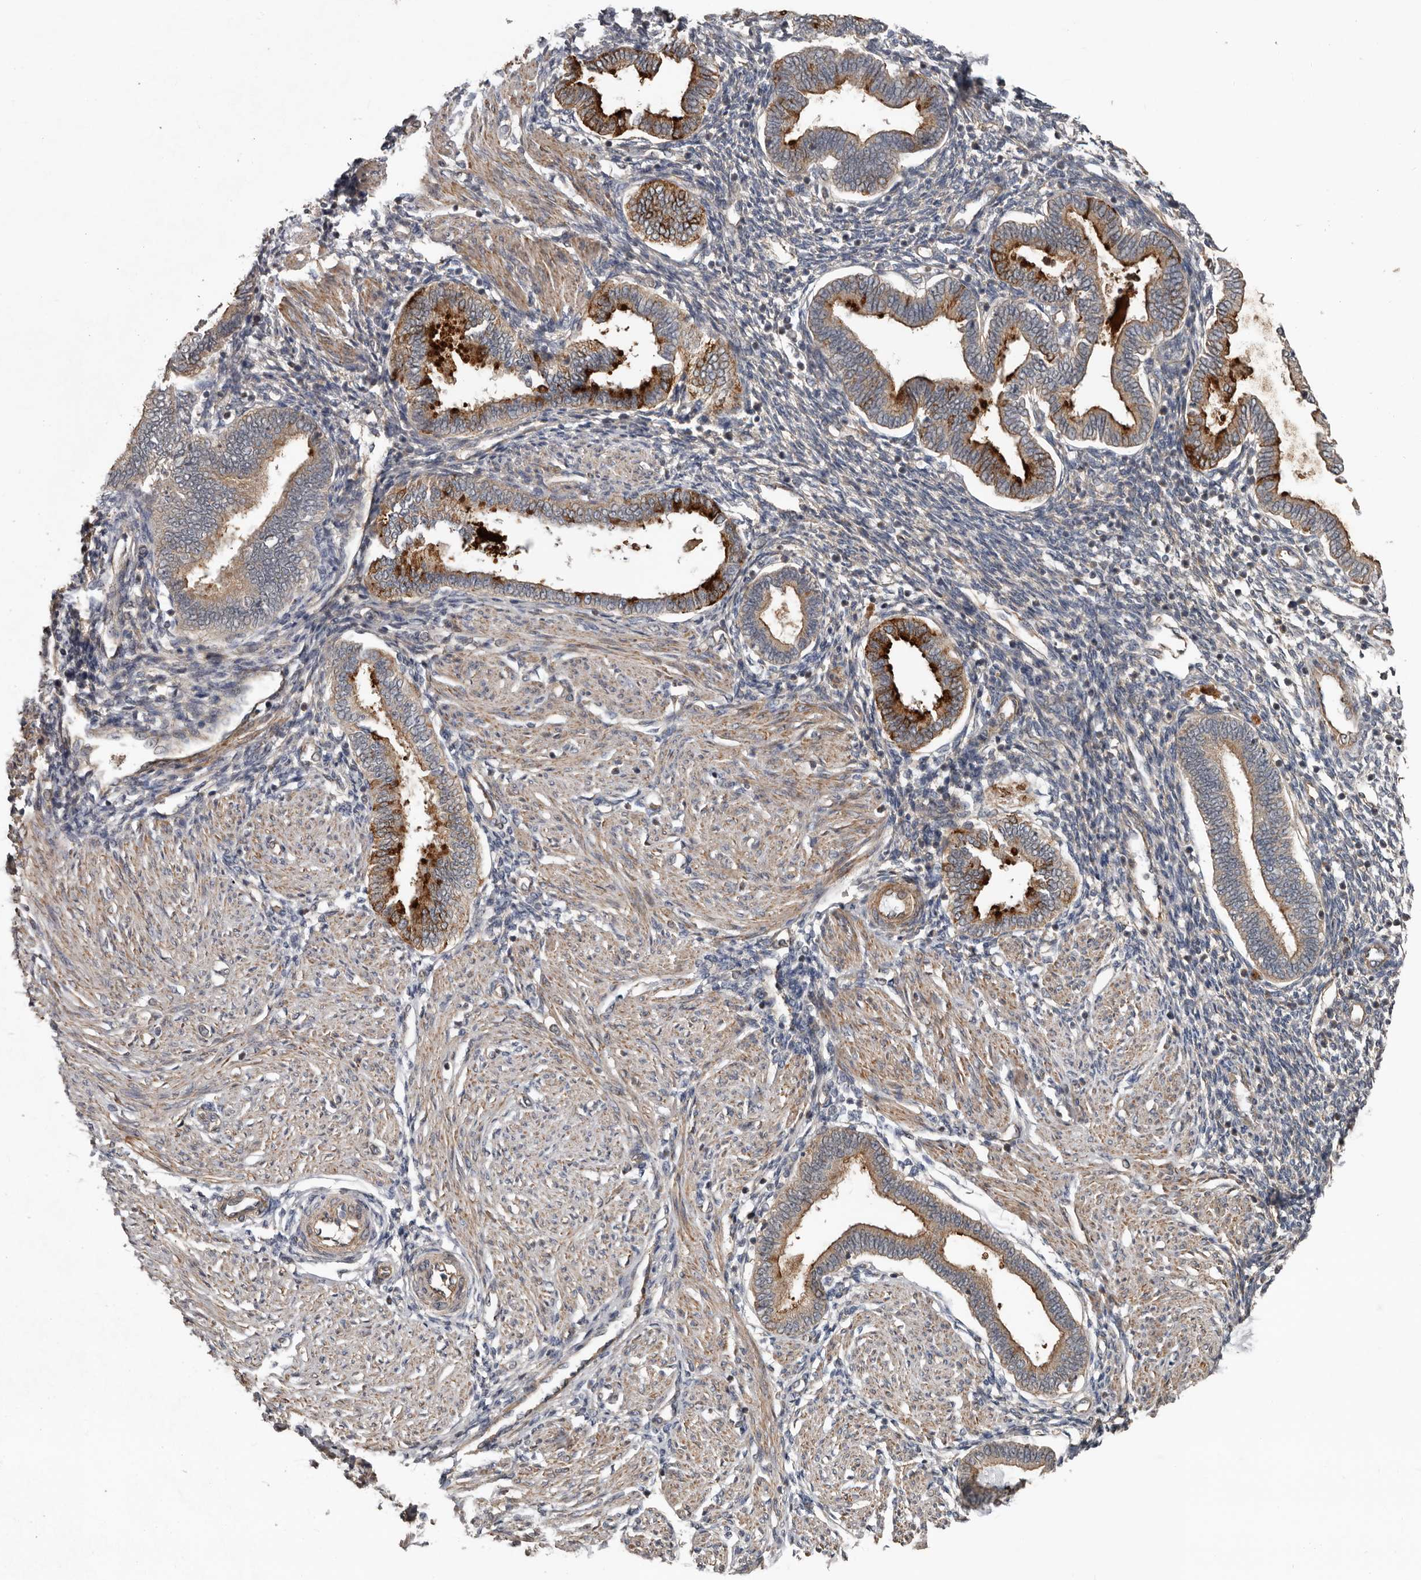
{"staining": {"intensity": "negative", "quantity": "none", "location": "none"}, "tissue": "endometrium", "cell_type": "Cells in endometrial stroma", "image_type": "normal", "snomed": [{"axis": "morphology", "description": "Normal tissue, NOS"}, {"axis": "topography", "description": "Endometrium"}], "caption": "Immunohistochemistry (IHC) image of normal endometrium stained for a protein (brown), which demonstrates no staining in cells in endometrial stroma. Nuclei are stained in blue.", "gene": "DNAJB4", "patient": {"sex": "female", "age": 53}}